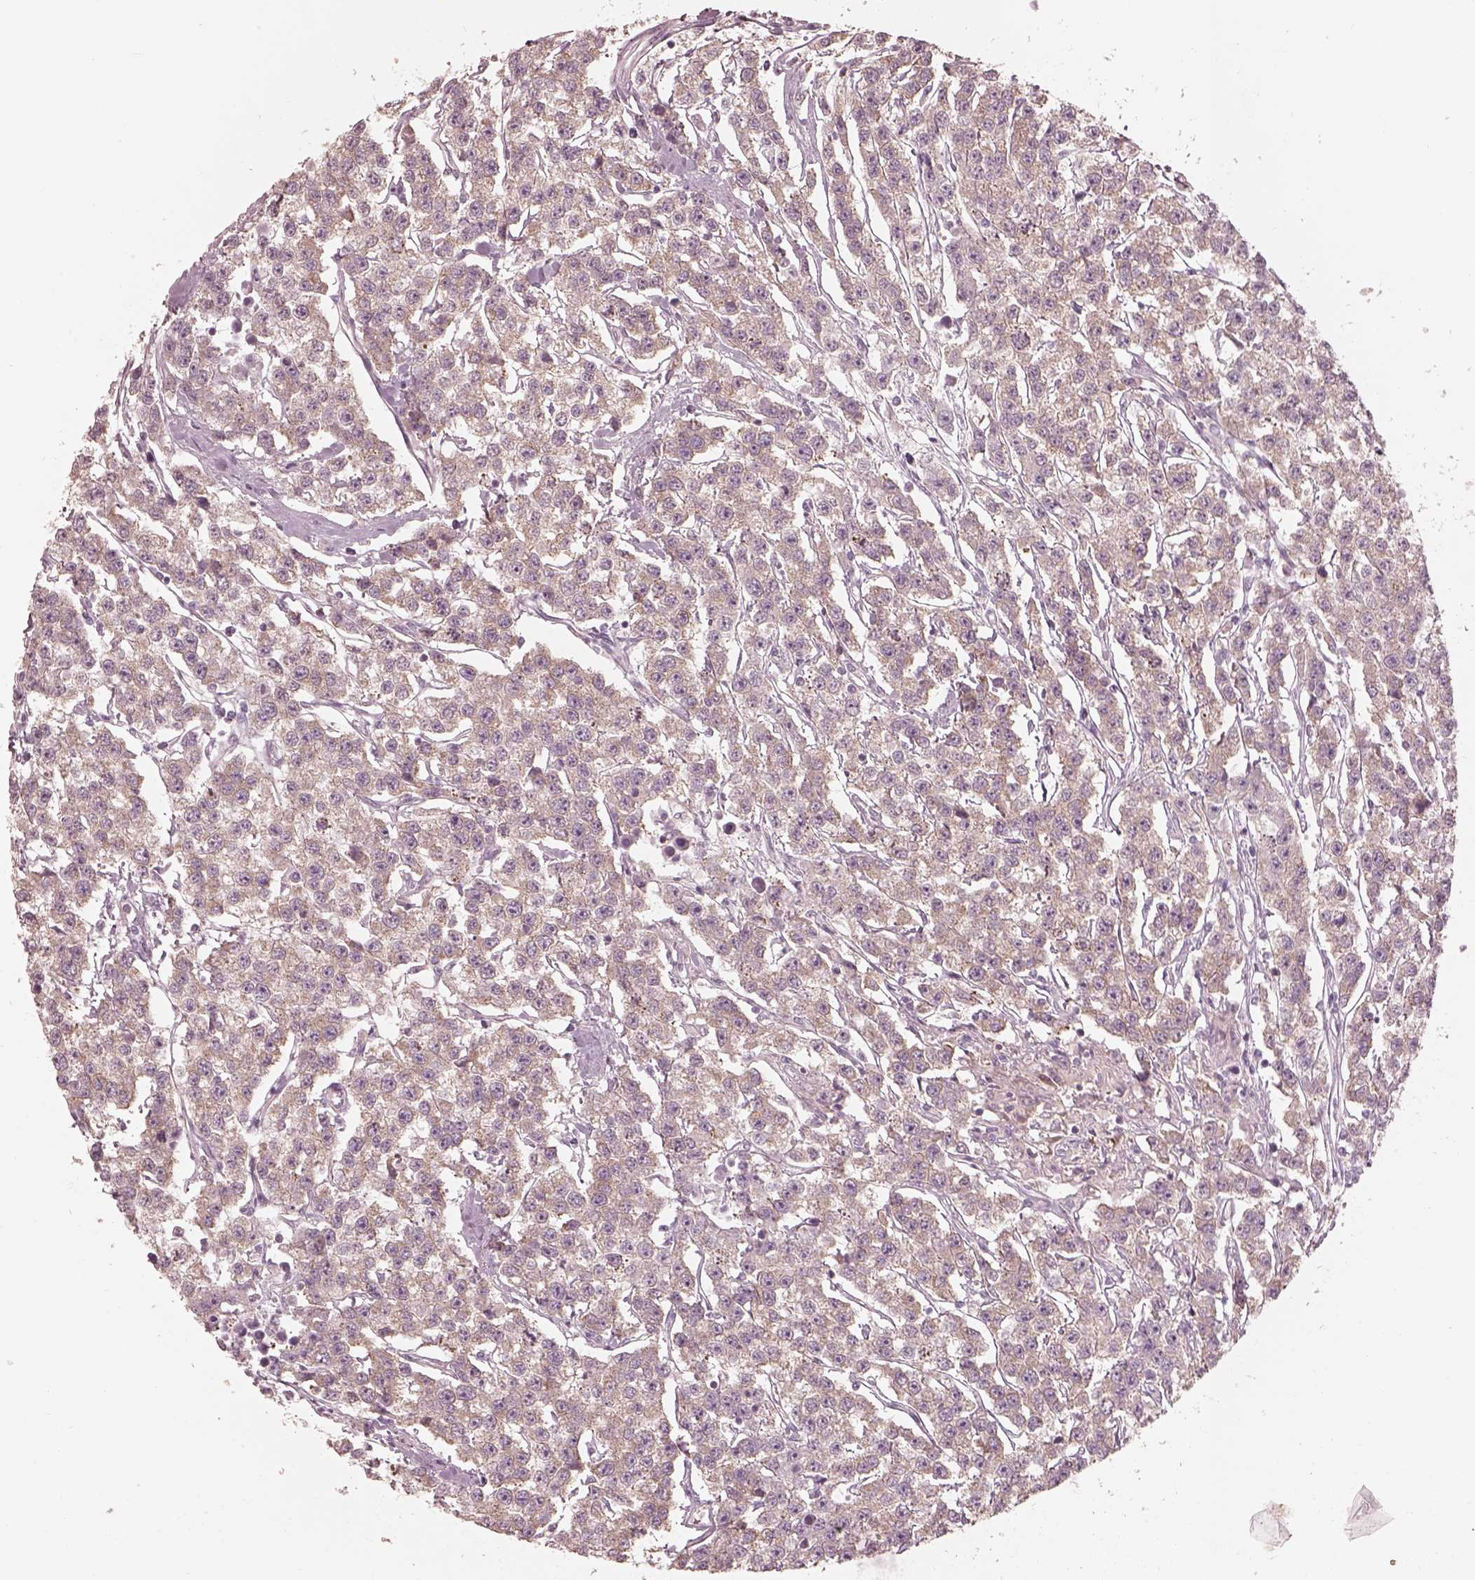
{"staining": {"intensity": "weak", "quantity": ">75%", "location": "cytoplasmic/membranous"}, "tissue": "testis cancer", "cell_type": "Tumor cells", "image_type": "cancer", "snomed": [{"axis": "morphology", "description": "Seminoma, NOS"}, {"axis": "topography", "description": "Testis"}], "caption": "Immunohistochemical staining of testis cancer reveals weak cytoplasmic/membranous protein positivity in about >75% of tumor cells.", "gene": "RAB3C", "patient": {"sex": "male", "age": 59}}